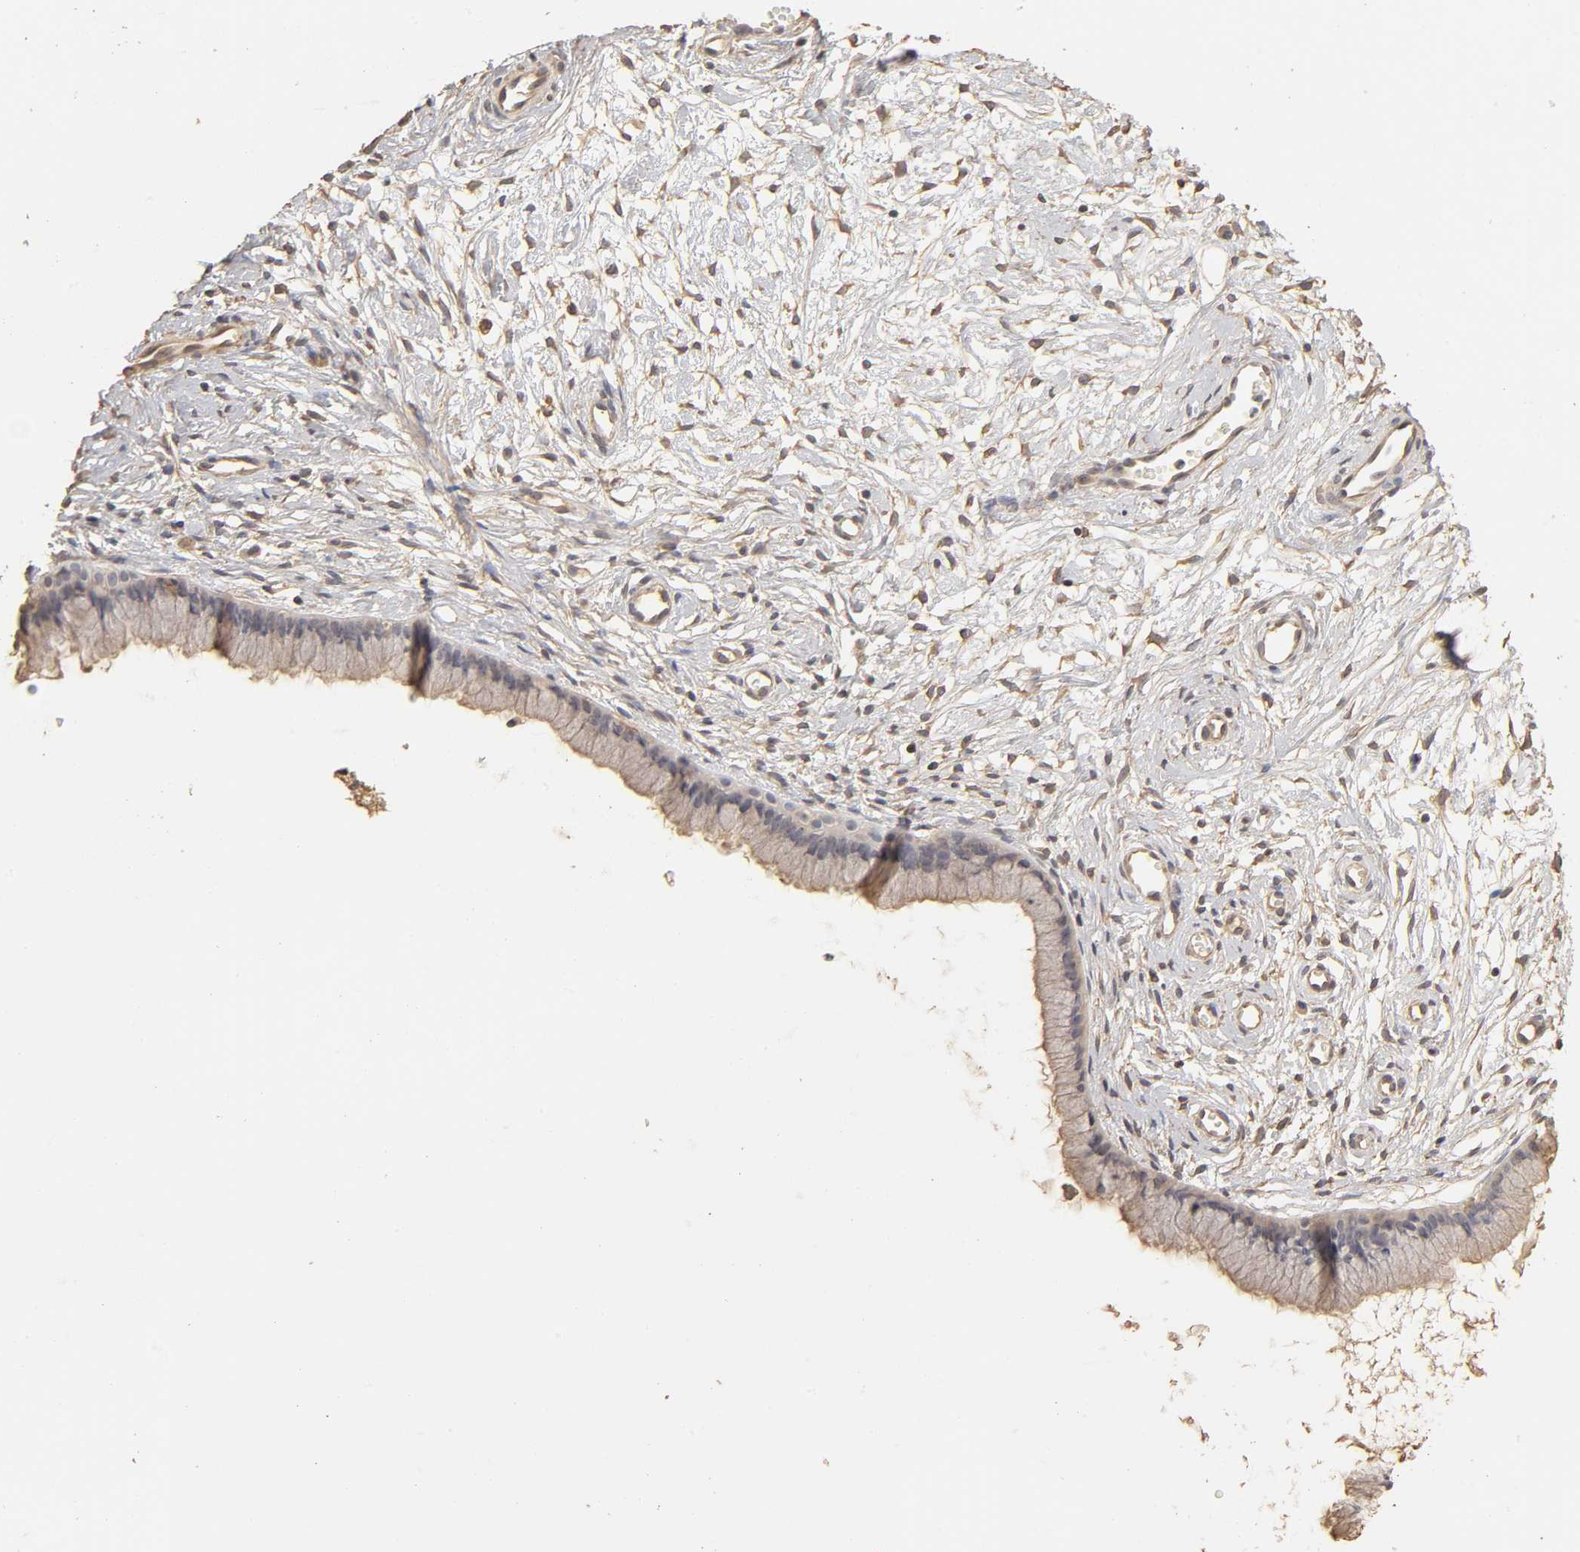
{"staining": {"intensity": "weak", "quantity": ">75%", "location": "cytoplasmic/membranous"}, "tissue": "cervix", "cell_type": "Glandular cells", "image_type": "normal", "snomed": [{"axis": "morphology", "description": "Normal tissue, NOS"}, {"axis": "topography", "description": "Cervix"}], "caption": "IHC of normal cervix reveals low levels of weak cytoplasmic/membranous expression in approximately >75% of glandular cells. (Stains: DAB (3,3'-diaminobenzidine) in brown, nuclei in blue, Microscopy: brightfield microscopy at high magnification).", "gene": "VSIG4", "patient": {"sex": "female", "age": 39}}